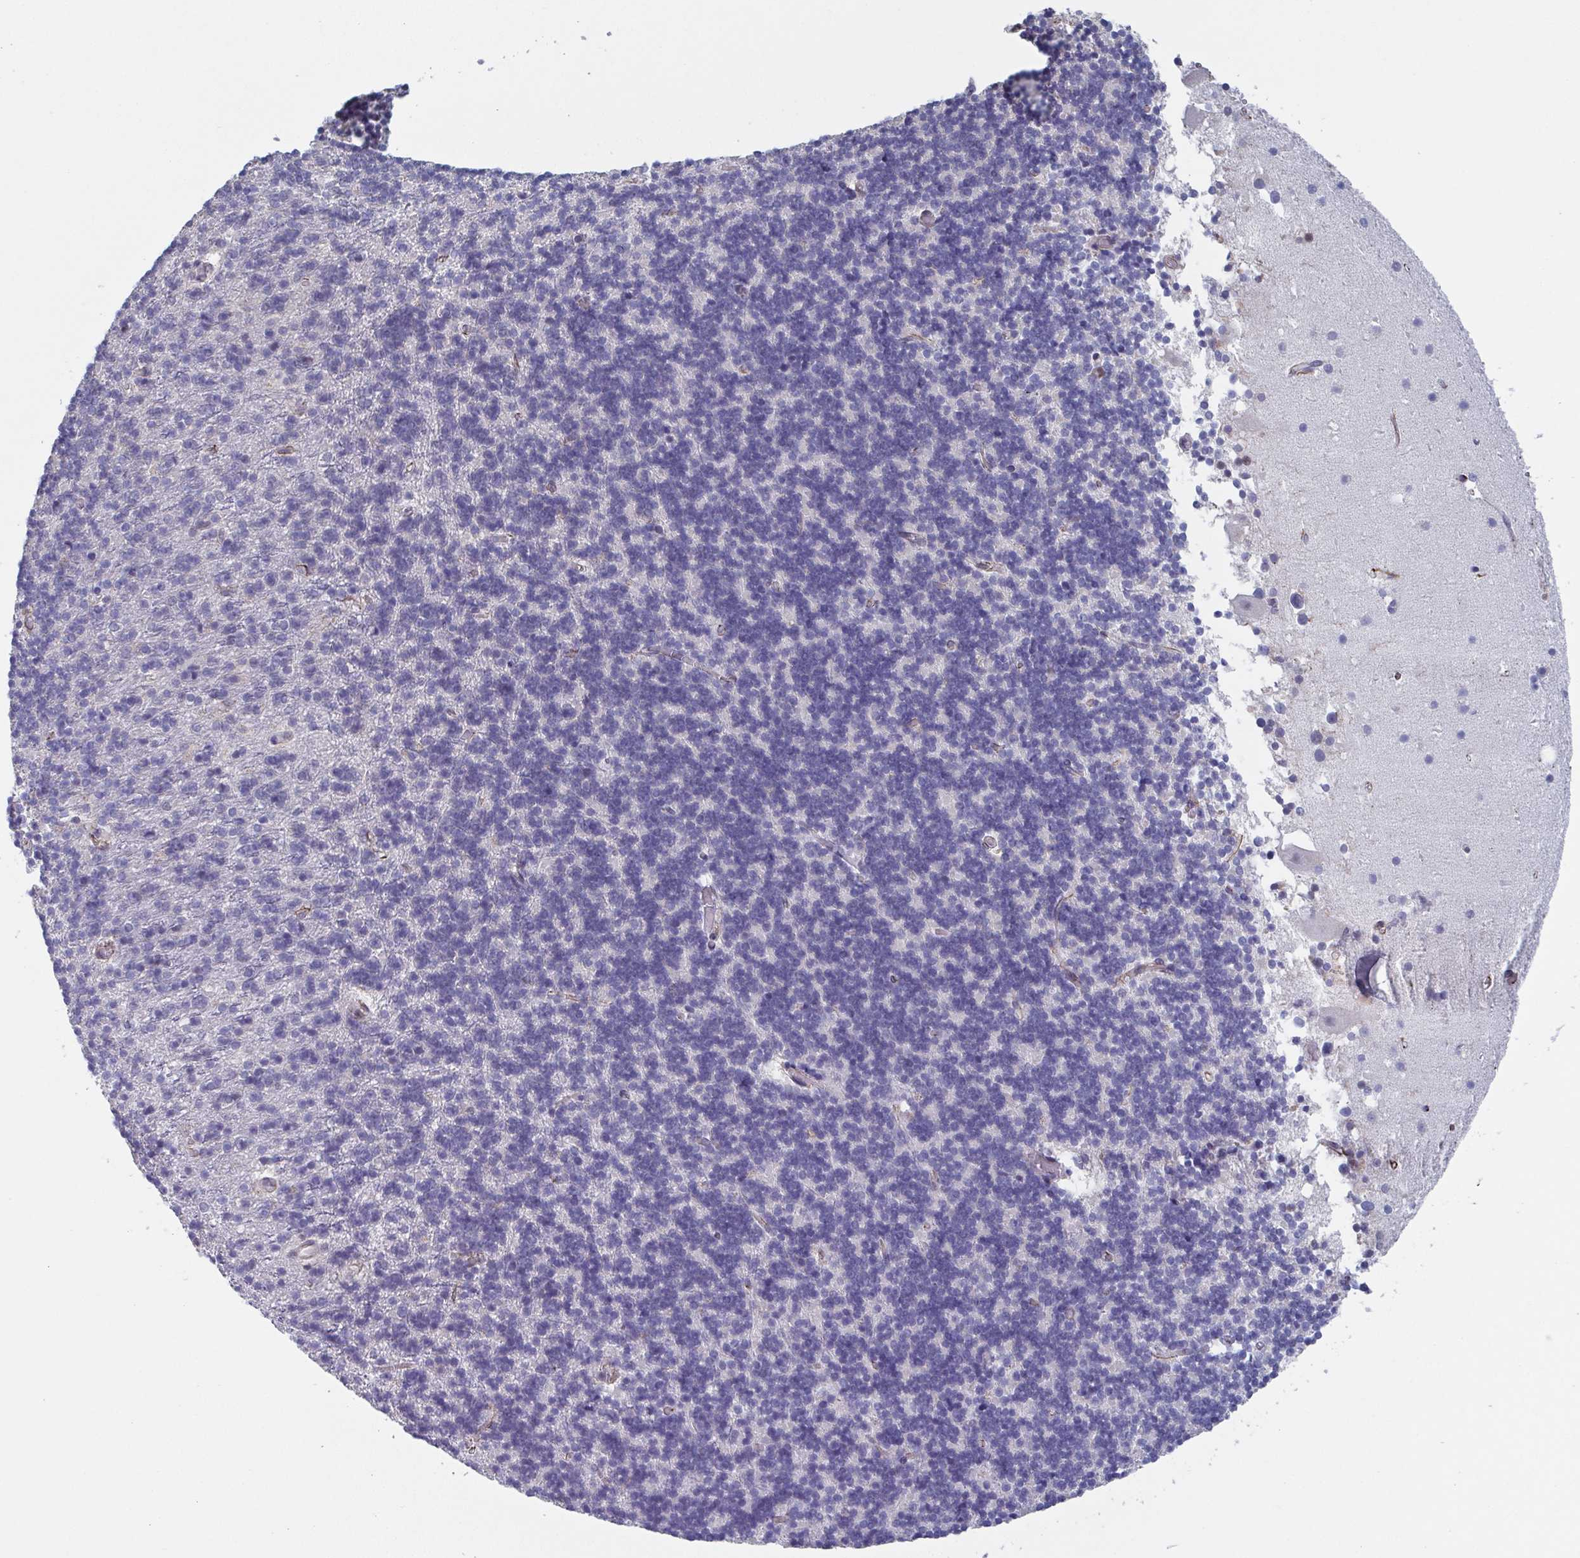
{"staining": {"intensity": "negative", "quantity": "none", "location": "none"}, "tissue": "cerebellum", "cell_type": "Cells in granular layer", "image_type": "normal", "snomed": [{"axis": "morphology", "description": "Normal tissue, NOS"}, {"axis": "topography", "description": "Cerebellum"}], "caption": "This is an immunohistochemistry (IHC) image of benign cerebellum. There is no expression in cells in granular layer.", "gene": "TMEM92", "patient": {"sex": "male", "age": 70}}